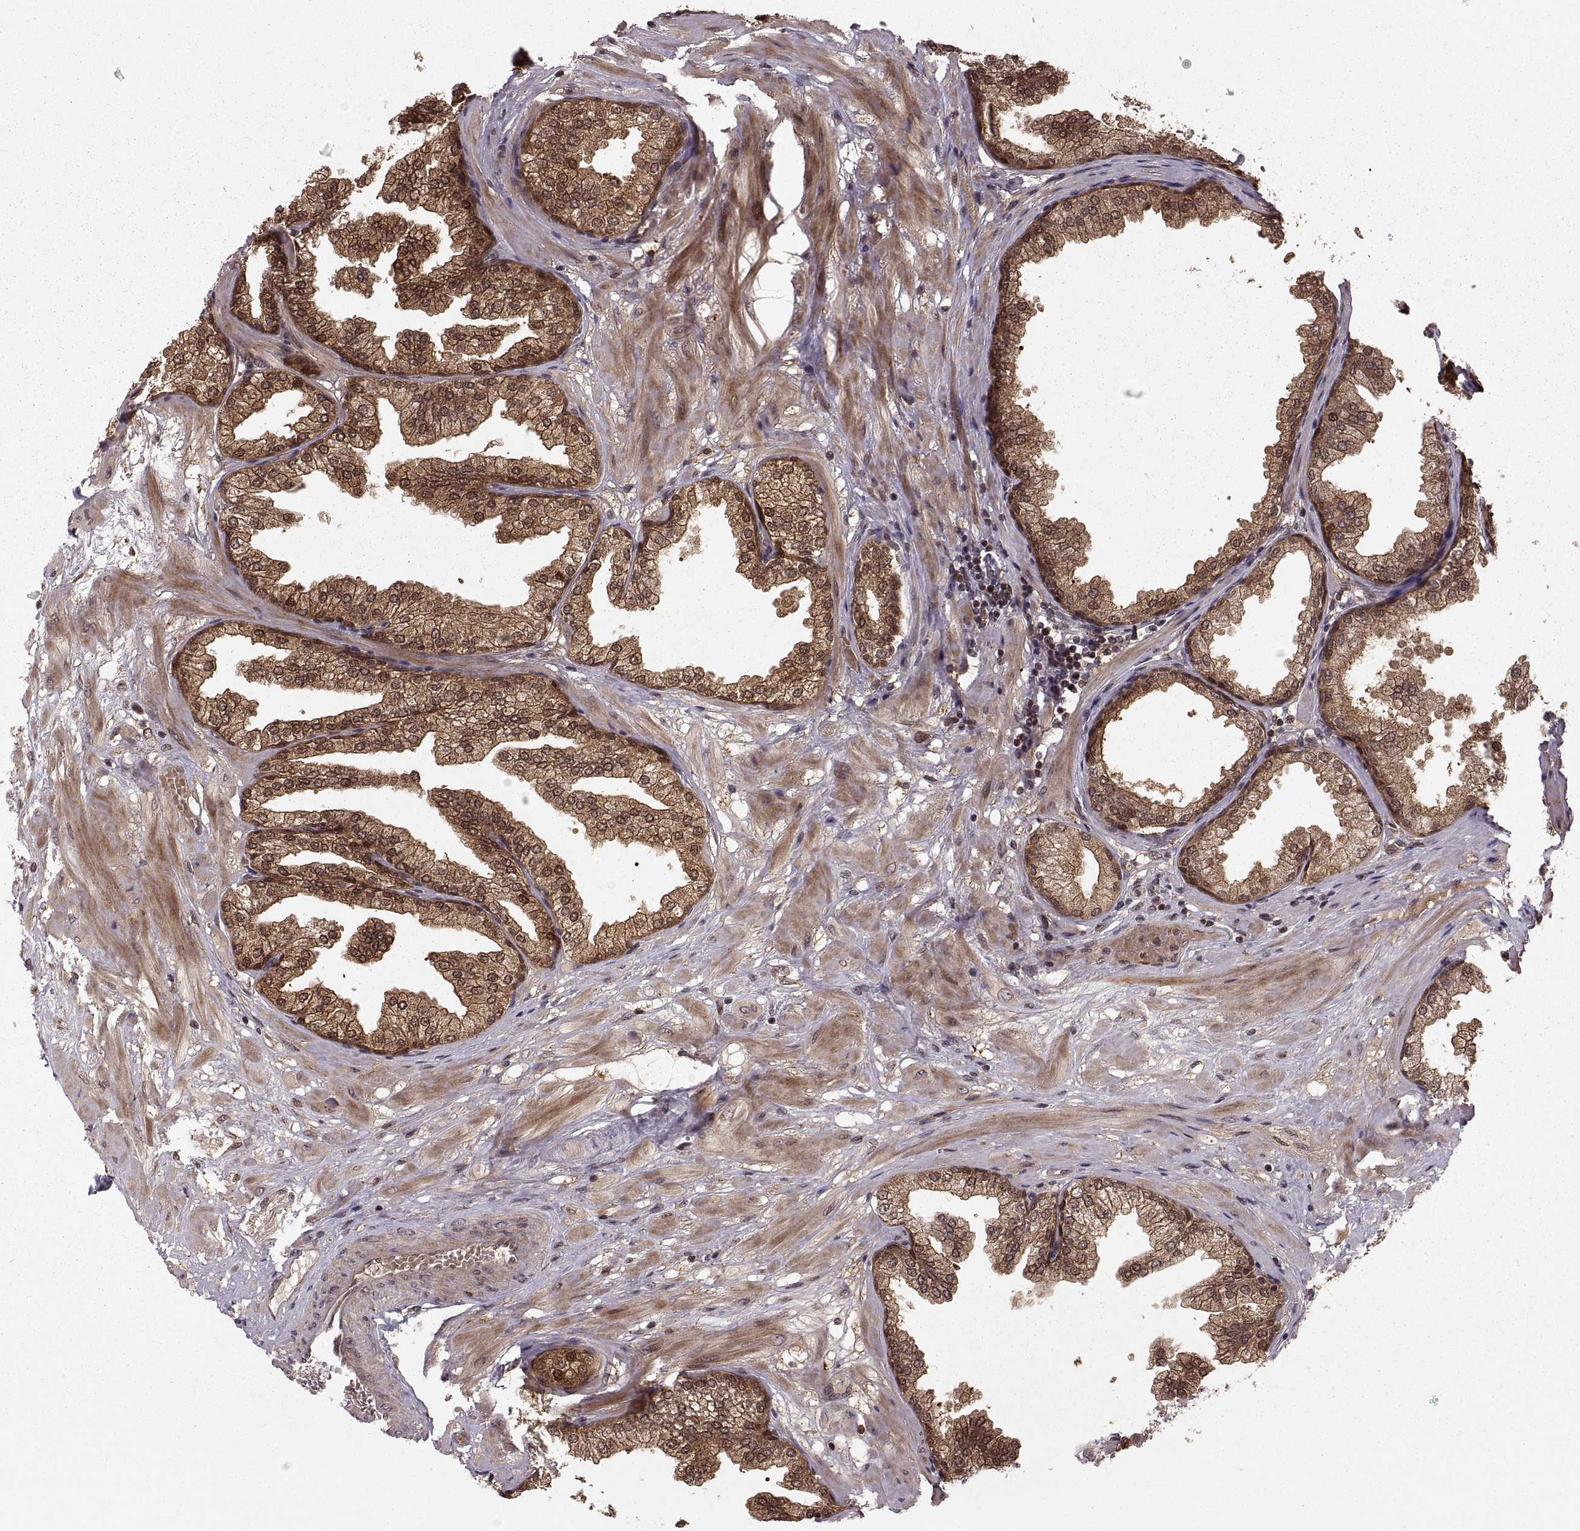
{"staining": {"intensity": "strong", "quantity": ">75%", "location": "cytoplasmic/membranous"}, "tissue": "prostate", "cell_type": "Glandular cells", "image_type": "normal", "snomed": [{"axis": "morphology", "description": "Normal tissue, NOS"}, {"axis": "topography", "description": "Prostate"}], "caption": "IHC (DAB (3,3'-diaminobenzidine)) staining of benign prostate reveals strong cytoplasmic/membranous protein expression in approximately >75% of glandular cells. IHC stains the protein in brown and the nuclei are stained blue.", "gene": "DEDD", "patient": {"sex": "male", "age": 37}}